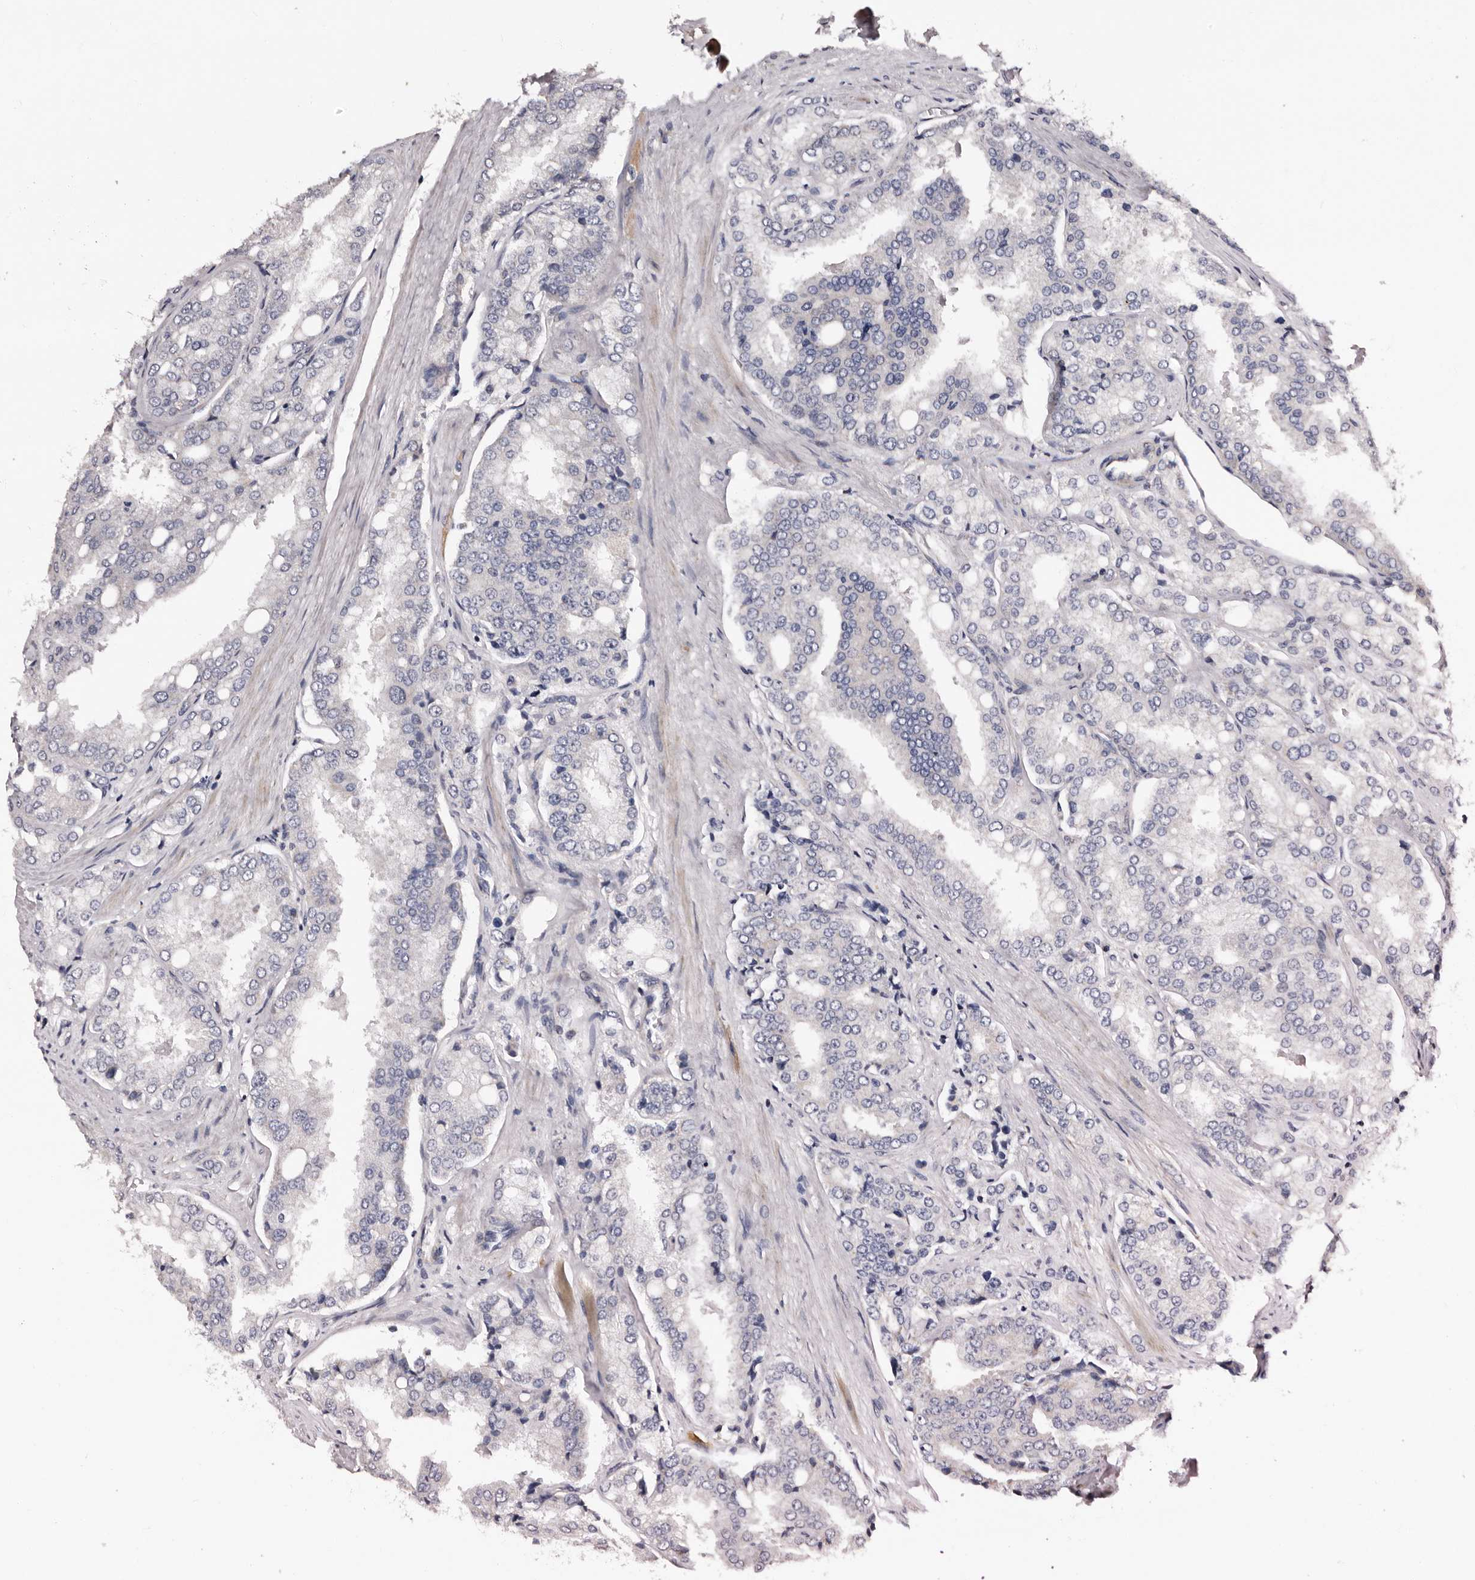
{"staining": {"intensity": "negative", "quantity": "none", "location": "none"}, "tissue": "prostate cancer", "cell_type": "Tumor cells", "image_type": "cancer", "snomed": [{"axis": "morphology", "description": "Adenocarcinoma, High grade"}, {"axis": "topography", "description": "Prostate"}], "caption": "A photomicrograph of prostate cancer (adenocarcinoma (high-grade)) stained for a protein shows no brown staining in tumor cells.", "gene": "TAF4B", "patient": {"sex": "male", "age": 50}}